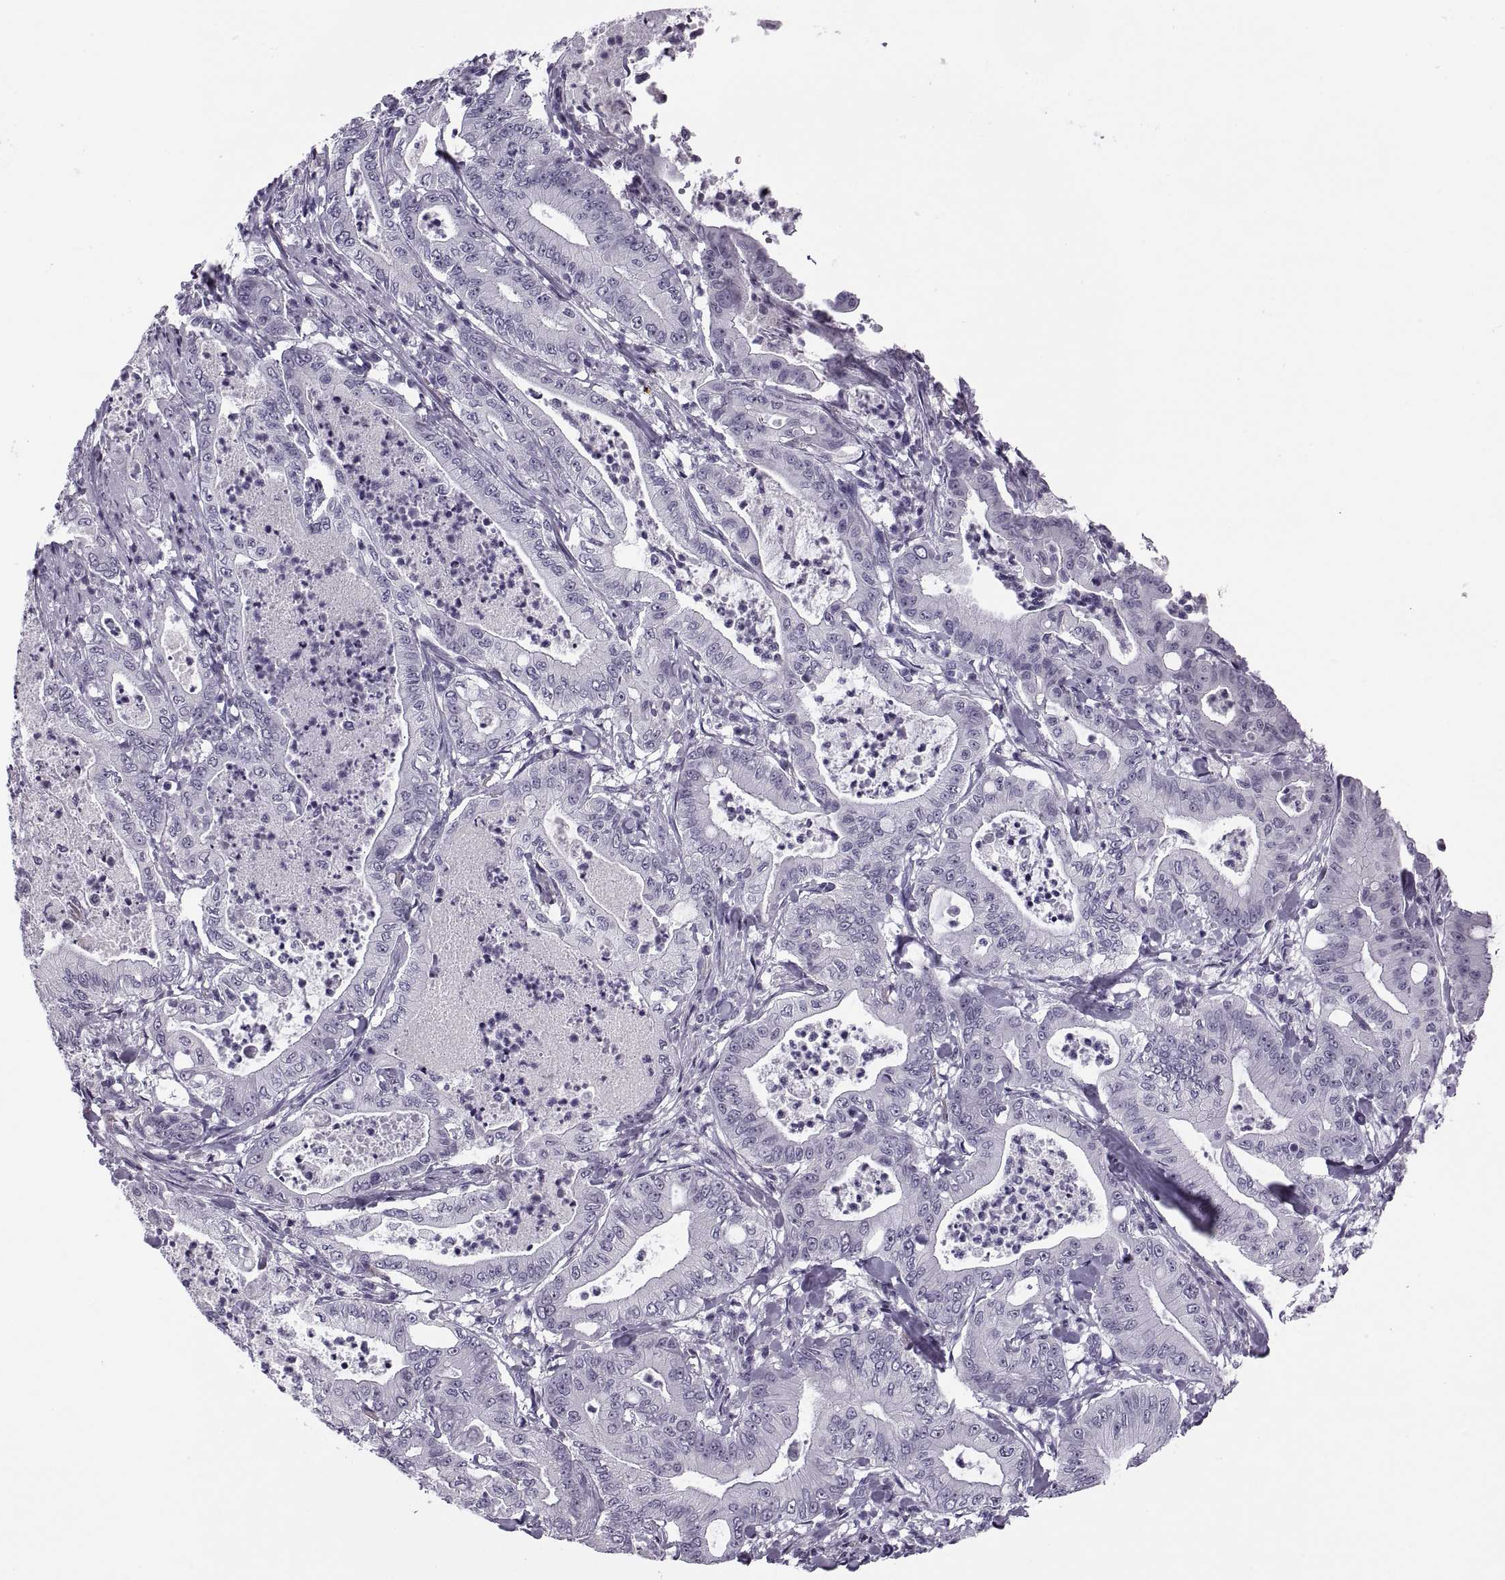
{"staining": {"intensity": "negative", "quantity": "none", "location": "none"}, "tissue": "pancreatic cancer", "cell_type": "Tumor cells", "image_type": "cancer", "snomed": [{"axis": "morphology", "description": "Adenocarcinoma, NOS"}, {"axis": "topography", "description": "Pancreas"}], "caption": "Immunohistochemistry (IHC) histopathology image of neoplastic tissue: pancreatic cancer (adenocarcinoma) stained with DAB shows no significant protein positivity in tumor cells.", "gene": "TBC1D3G", "patient": {"sex": "male", "age": 71}}